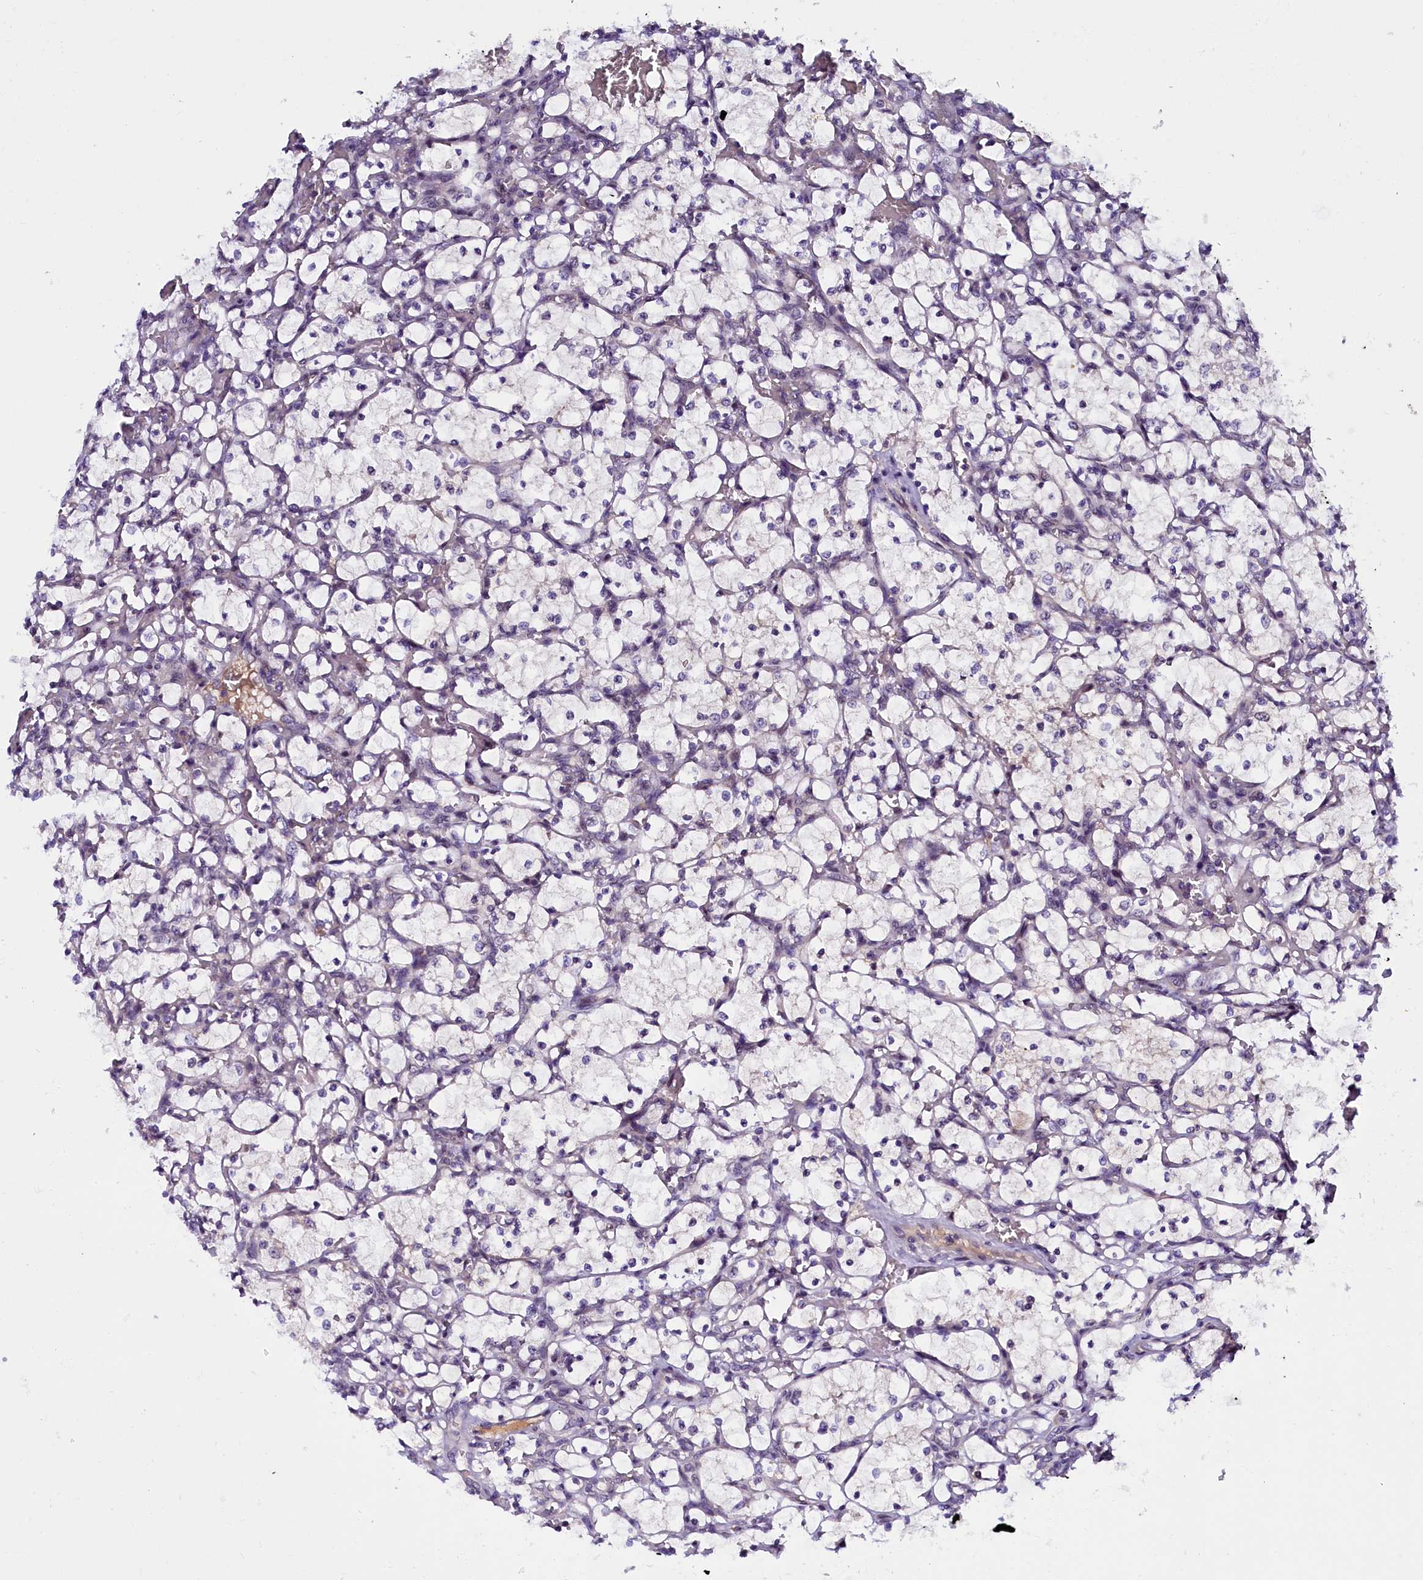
{"staining": {"intensity": "negative", "quantity": "none", "location": "none"}, "tissue": "renal cancer", "cell_type": "Tumor cells", "image_type": "cancer", "snomed": [{"axis": "morphology", "description": "Adenocarcinoma, NOS"}, {"axis": "topography", "description": "Kidney"}], "caption": "A high-resolution image shows immunohistochemistry staining of renal cancer, which exhibits no significant expression in tumor cells.", "gene": "ENKD1", "patient": {"sex": "female", "age": 69}}